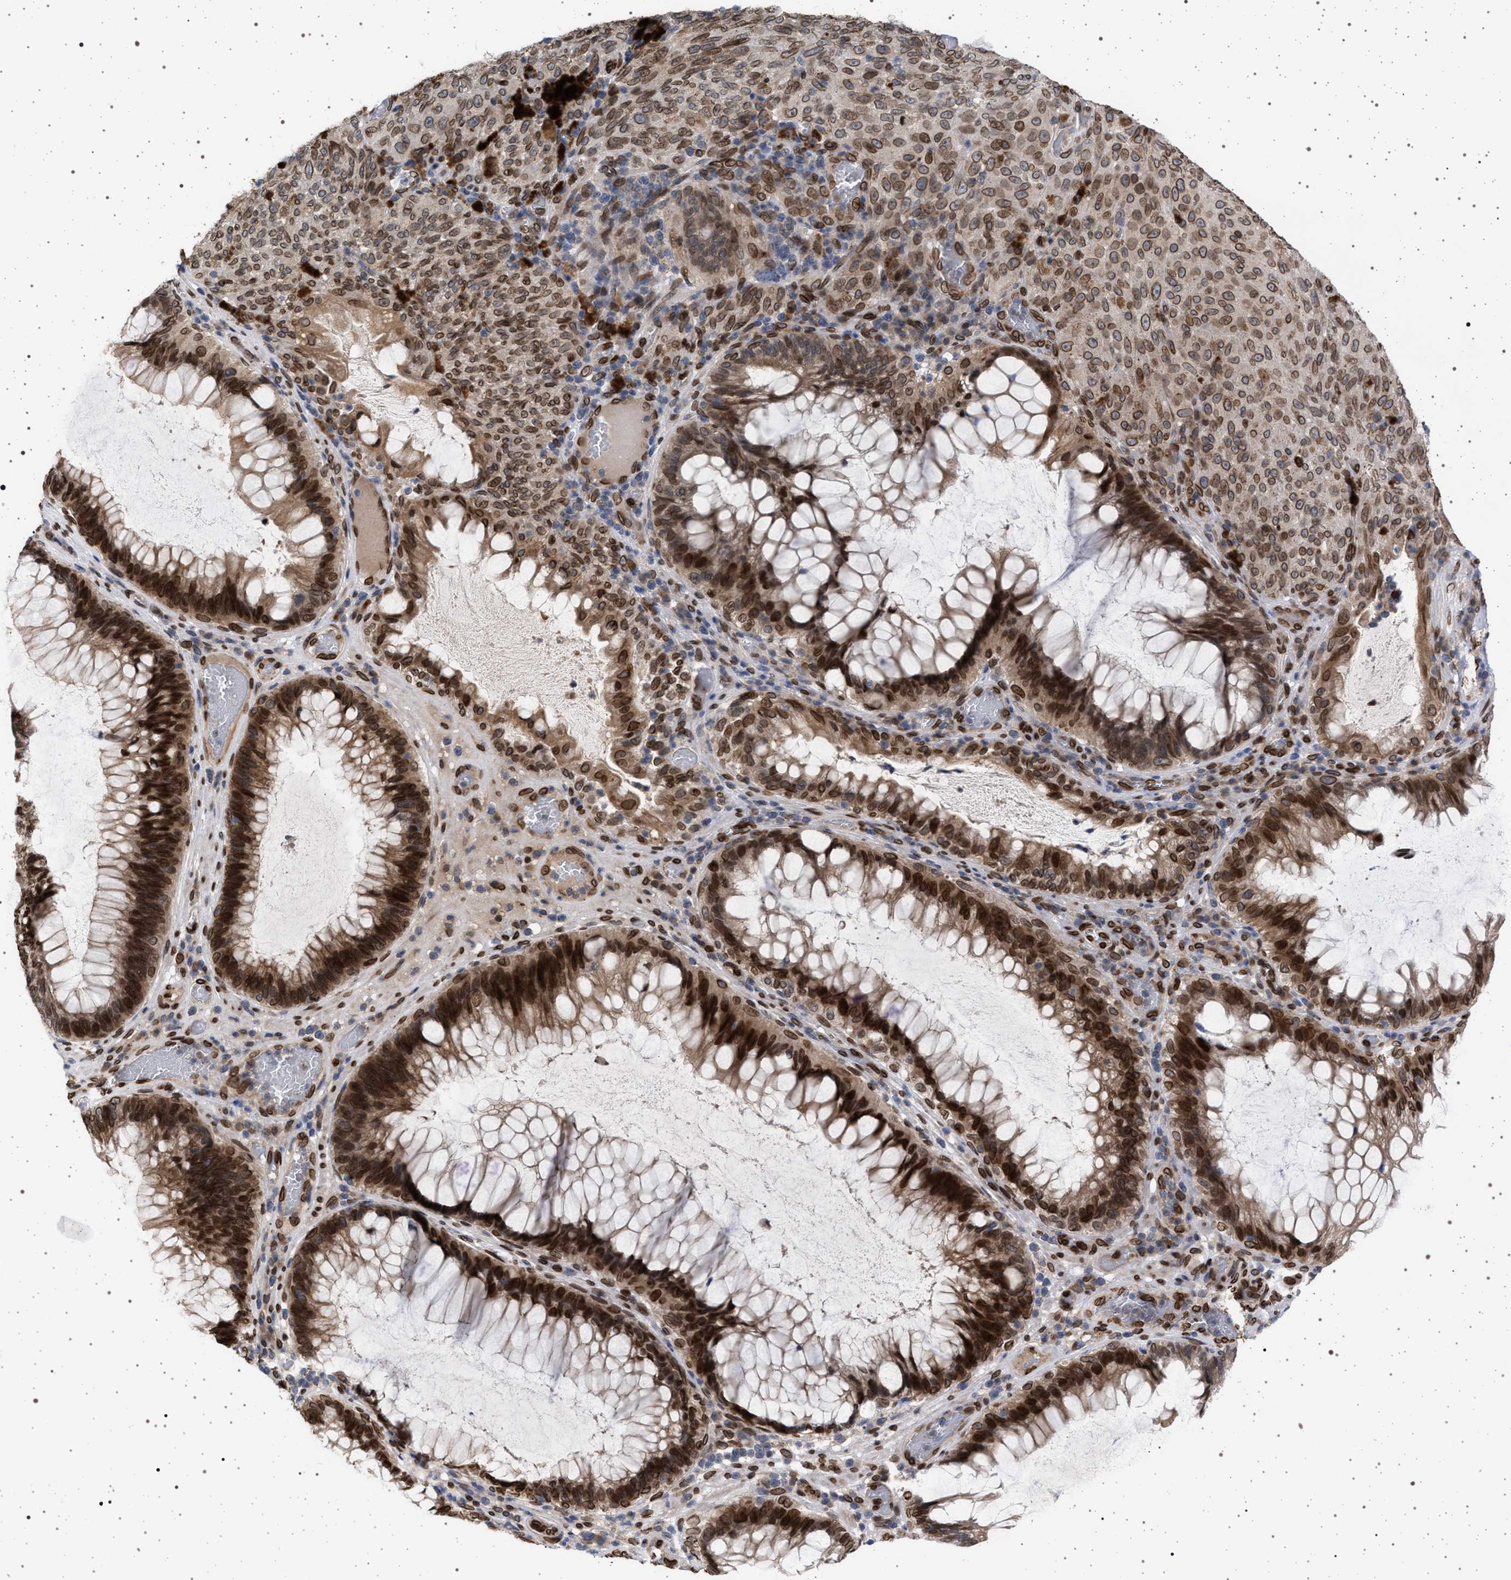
{"staining": {"intensity": "moderate", "quantity": ">75%", "location": "cytoplasmic/membranous,nuclear"}, "tissue": "melanoma", "cell_type": "Tumor cells", "image_type": "cancer", "snomed": [{"axis": "morphology", "description": "Malignant melanoma, NOS"}, {"axis": "topography", "description": "Rectum"}], "caption": "Malignant melanoma stained for a protein reveals moderate cytoplasmic/membranous and nuclear positivity in tumor cells.", "gene": "ING2", "patient": {"sex": "female", "age": 81}}